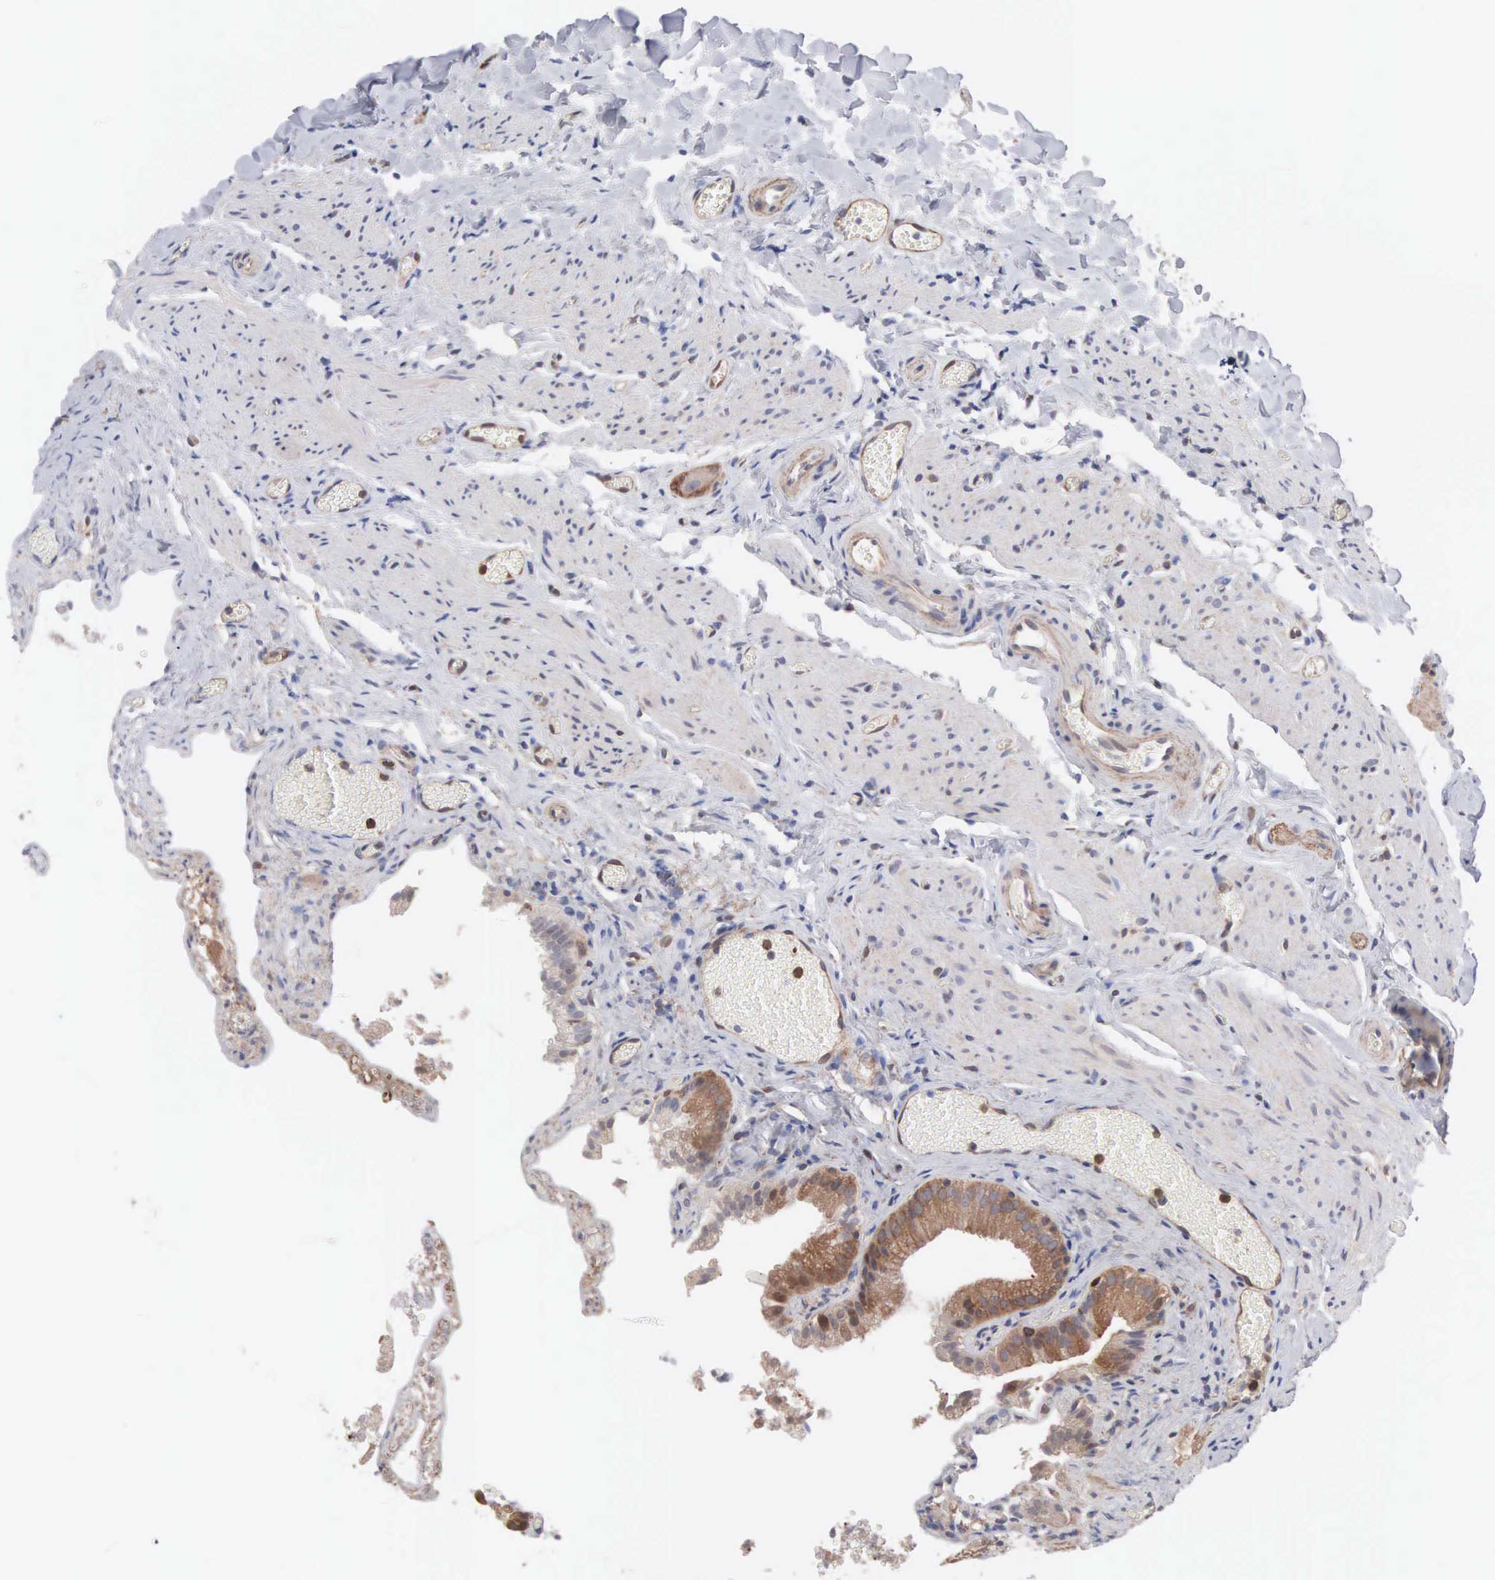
{"staining": {"intensity": "strong", "quantity": ">75%", "location": "cytoplasmic/membranous"}, "tissue": "gallbladder", "cell_type": "Glandular cells", "image_type": "normal", "snomed": [{"axis": "morphology", "description": "Normal tissue, NOS"}, {"axis": "topography", "description": "Gallbladder"}], "caption": "Immunohistochemical staining of normal gallbladder demonstrates high levels of strong cytoplasmic/membranous expression in approximately >75% of glandular cells. Immunohistochemistry (ihc) stains the protein in brown and the nuclei are stained blue.", "gene": "MTHFD1", "patient": {"sex": "female", "age": 44}}